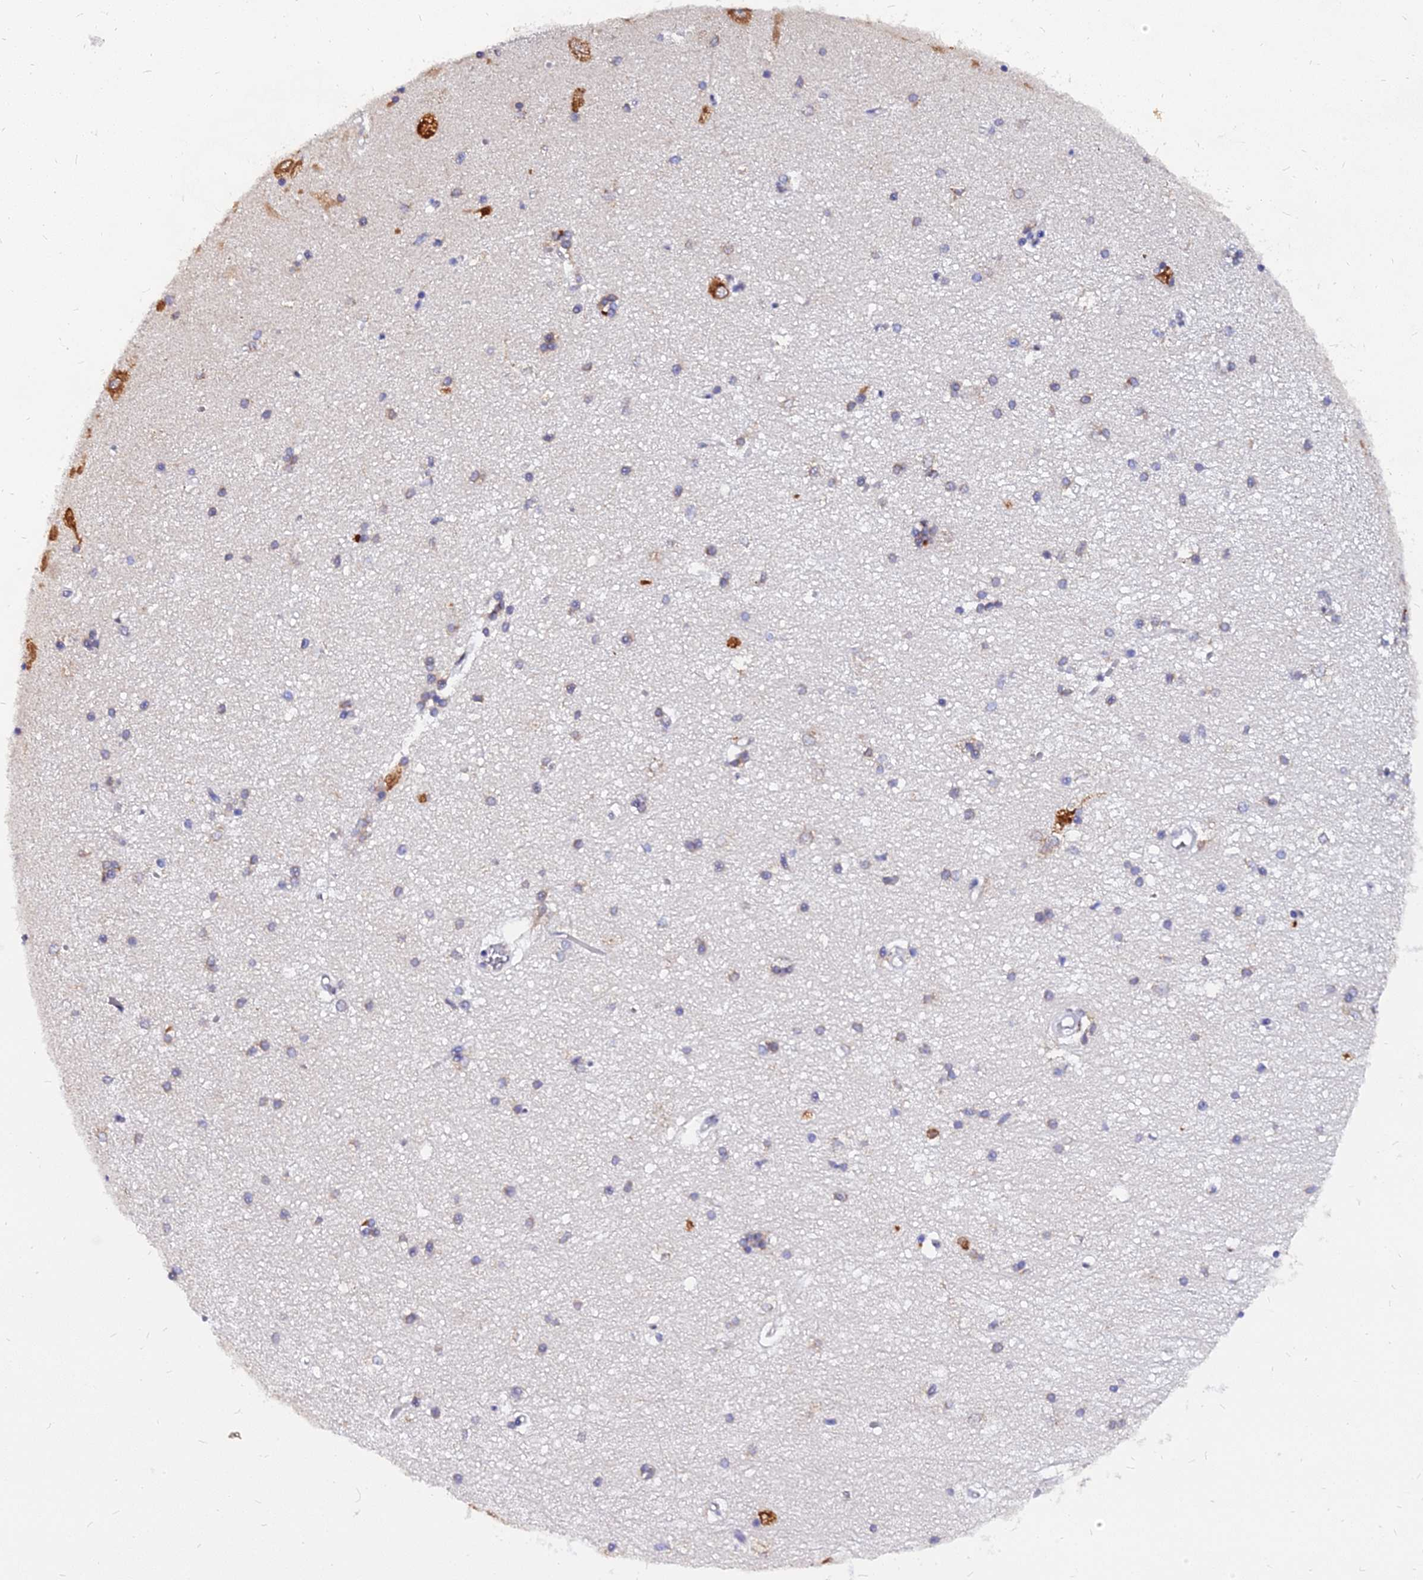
{"staining": {"intensity": "moderate", "quantity": "25%-75%", "location": "cytoplasmic/membranous"}, "tissue": "hippocampus", "cell_type": "Glial cells", "image_type": "normal", "snomed": [{"axis": "morphology", "description": "Normal tissue, NOS"}, {"axis": "topography", "description": "Hippocampus"}], "caption": "This image shows immunohistochemistry staining of unremarkable human hippocampus, with medium moderate cytoplasmic/membranous staining in approximately 25%-75% of glial cells.", "gene": "RNF121", "patient": {"sex": "male", "age": 45}}